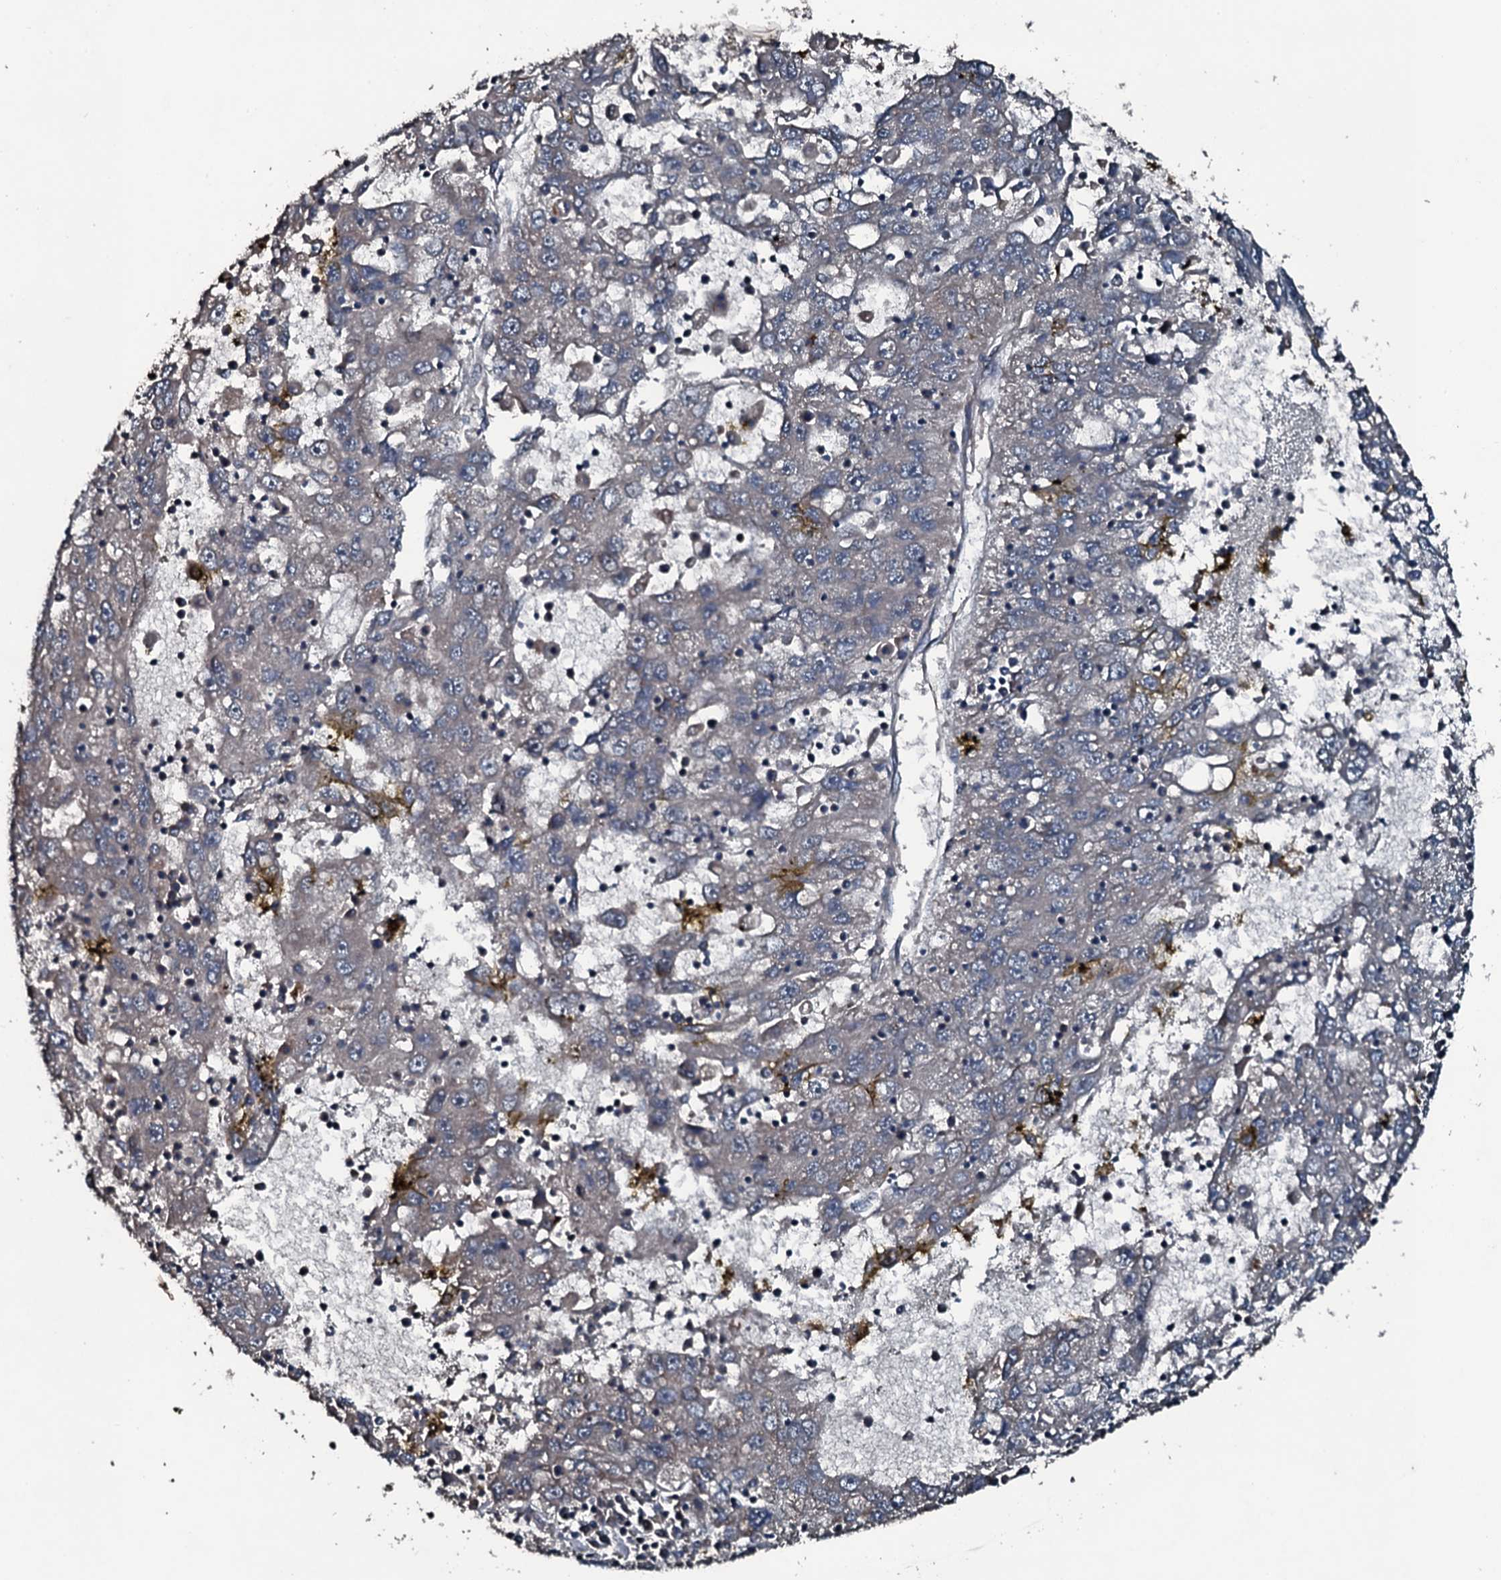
{"staining": {"intensity": "weak", "quantity": "<25%", "location": "cytoplasmic/membranous"}, "tissue": "liver cancer", "cell_type": "Tumor cells", "image_type": "cancer", "snomed": [{"axis": "morphology", "description": "Carcinoma, Hepatocellular, NOS"}, {"axis": "topography", "description": "Liver"}], "caption": "IHC photomicrograph of neoplastic tissue: liver hepatocellular carcinoma stained with DAB (3,3'-diaminobenzidine) reveals no significant protein staining in tumor cells.", "gene": "AARS1", "patient": {"sex": "male", "age": 49}}